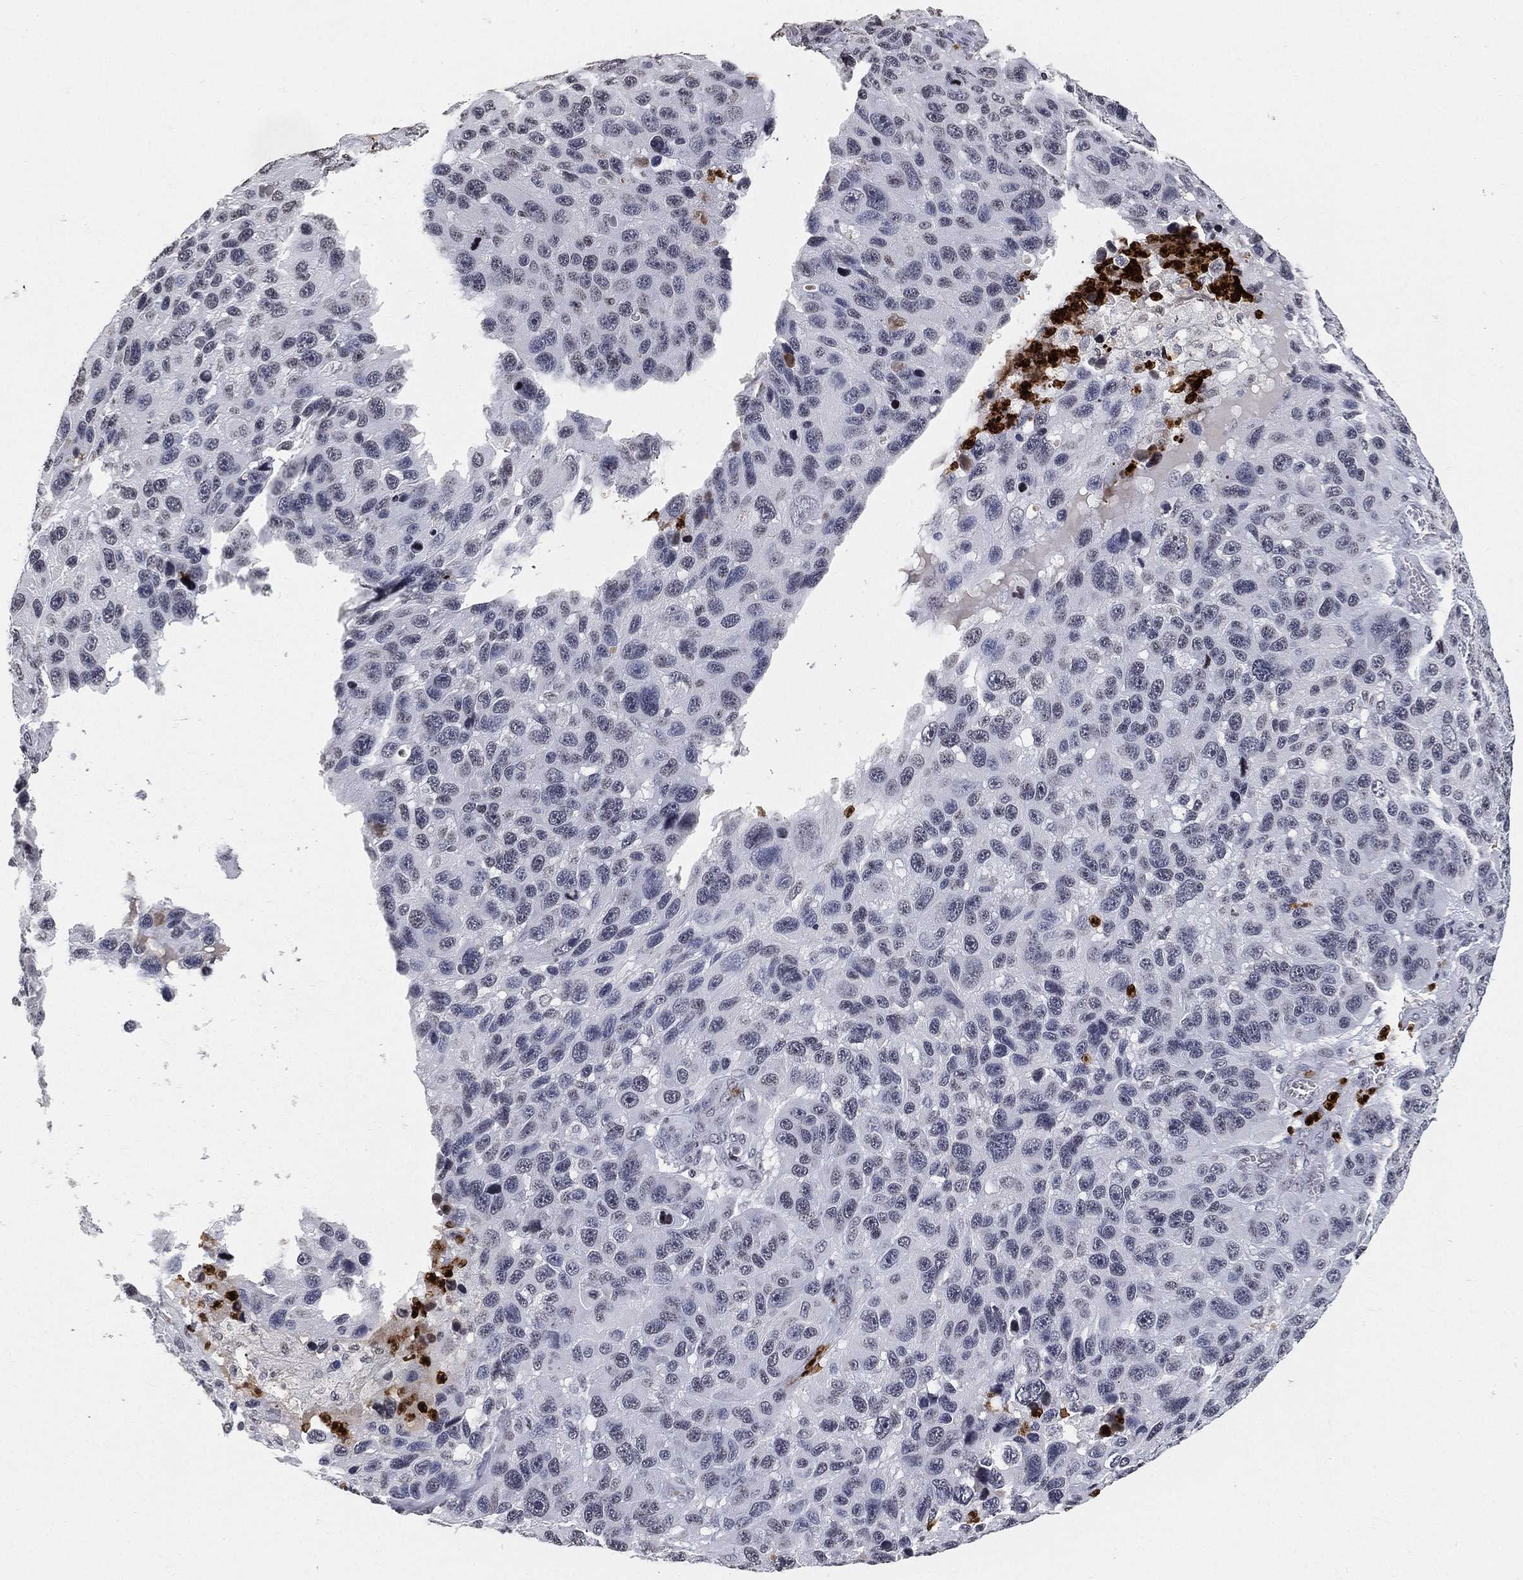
{"staining": {"intensity": "negative", "quantity": "none", "location": "none"}, "tissue": "melanoma", "cell_type": "Tumor cells", "image_type": "cancer", "snomed": [{"axis": "morphology", "description": "Malignant melanoma, NOS"}, {"axis": "topography", "description": "Skin"}], "caption": "DAB (3,3'-diaminobenzidine) immunohistochemical staining of melanoma reveals no significant expression in tumor cells.", "gene": "ARG1", "patient": {"sex": "male", "age": 53}}